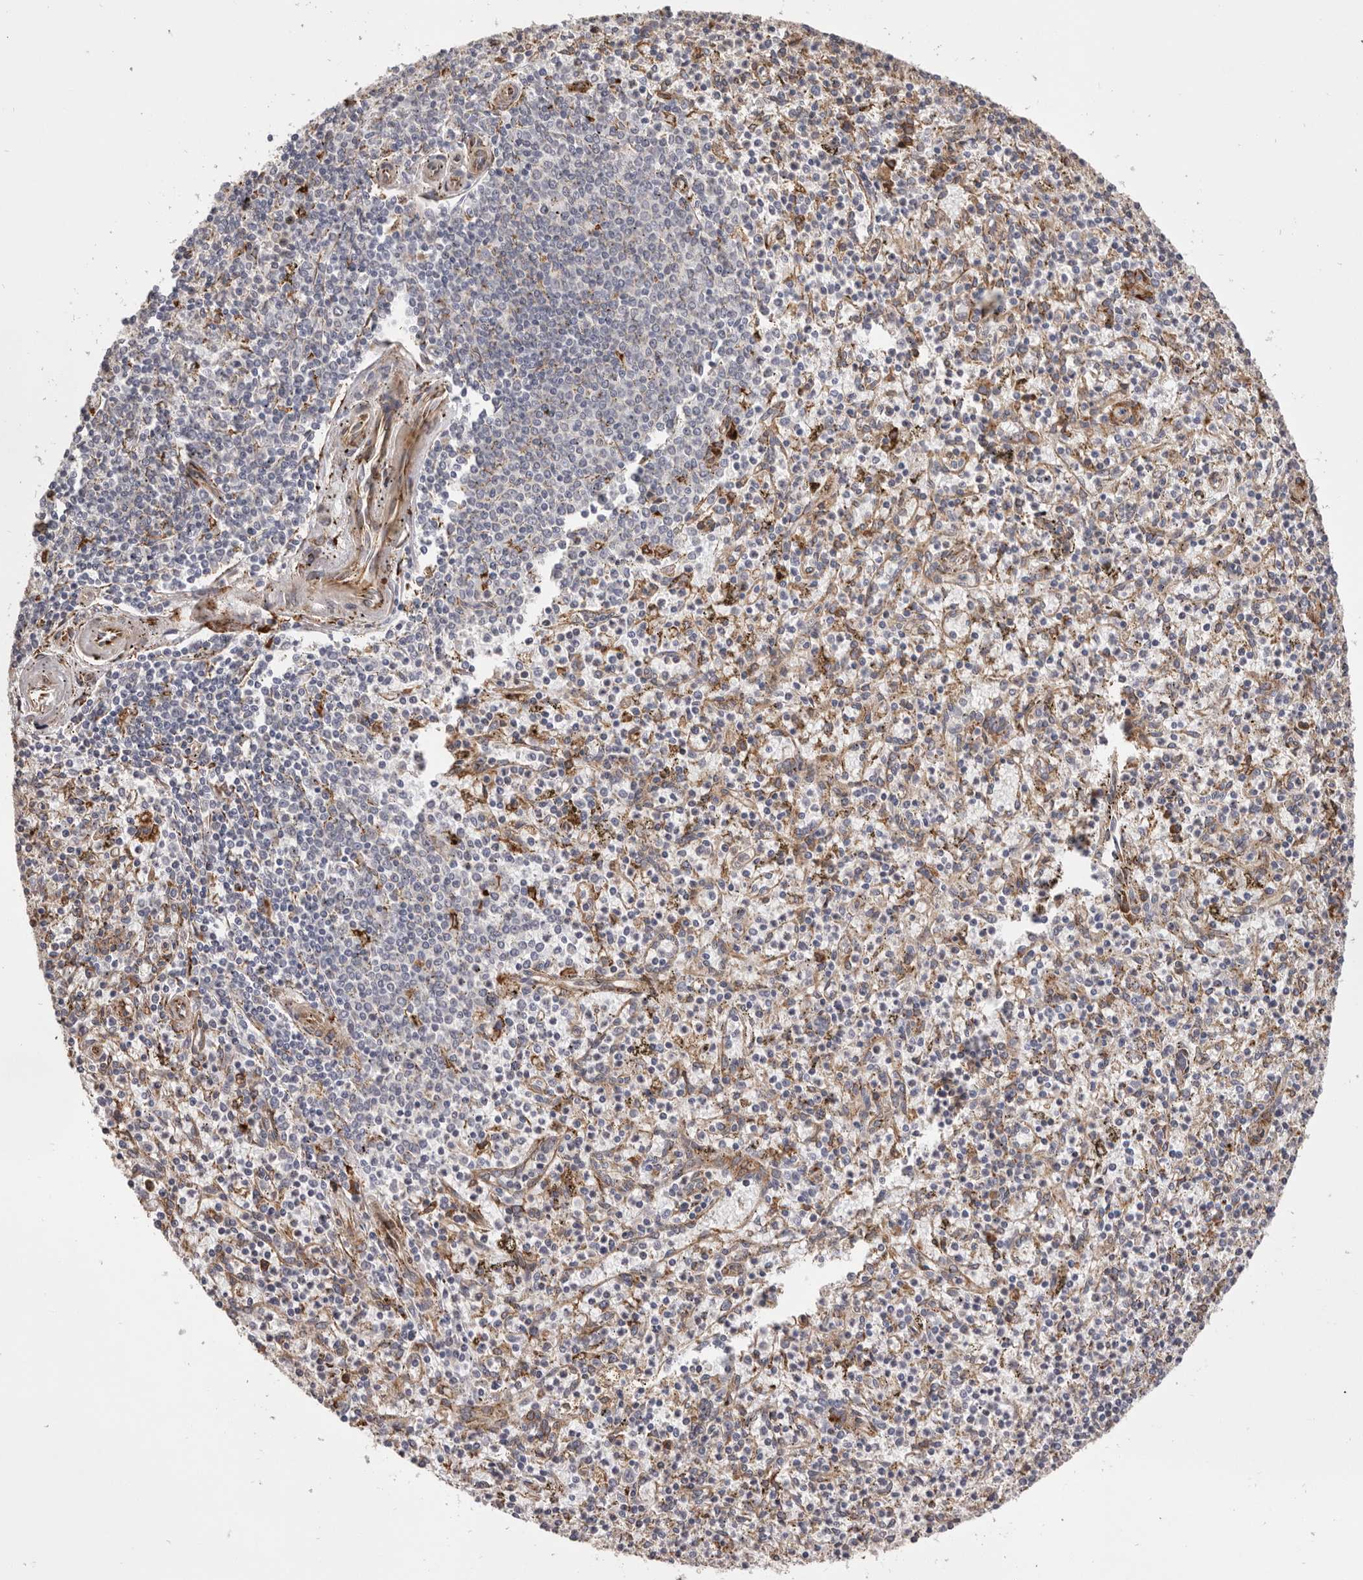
{"staining": {"intensity": "moderate", "quantity": "<25%", "location": "cytoplasmic/membranous"}, "tissue": "spleen", "cell_type": "Cells in red pulp", "image_type": "normal", "snomed": [{"axis": "morphology", "description": "Normal tissue, NOS"}, {"axis": "topography", "description": "Spleen"}], "caption": "Immunohistochemical staining of normal human spleen reveals moderate cytoplasmic/membranous protein positivity in about <25% of cells in red pulp.", "gene": "WDTC1", "patient": {"sex": "male", "age": 72}}